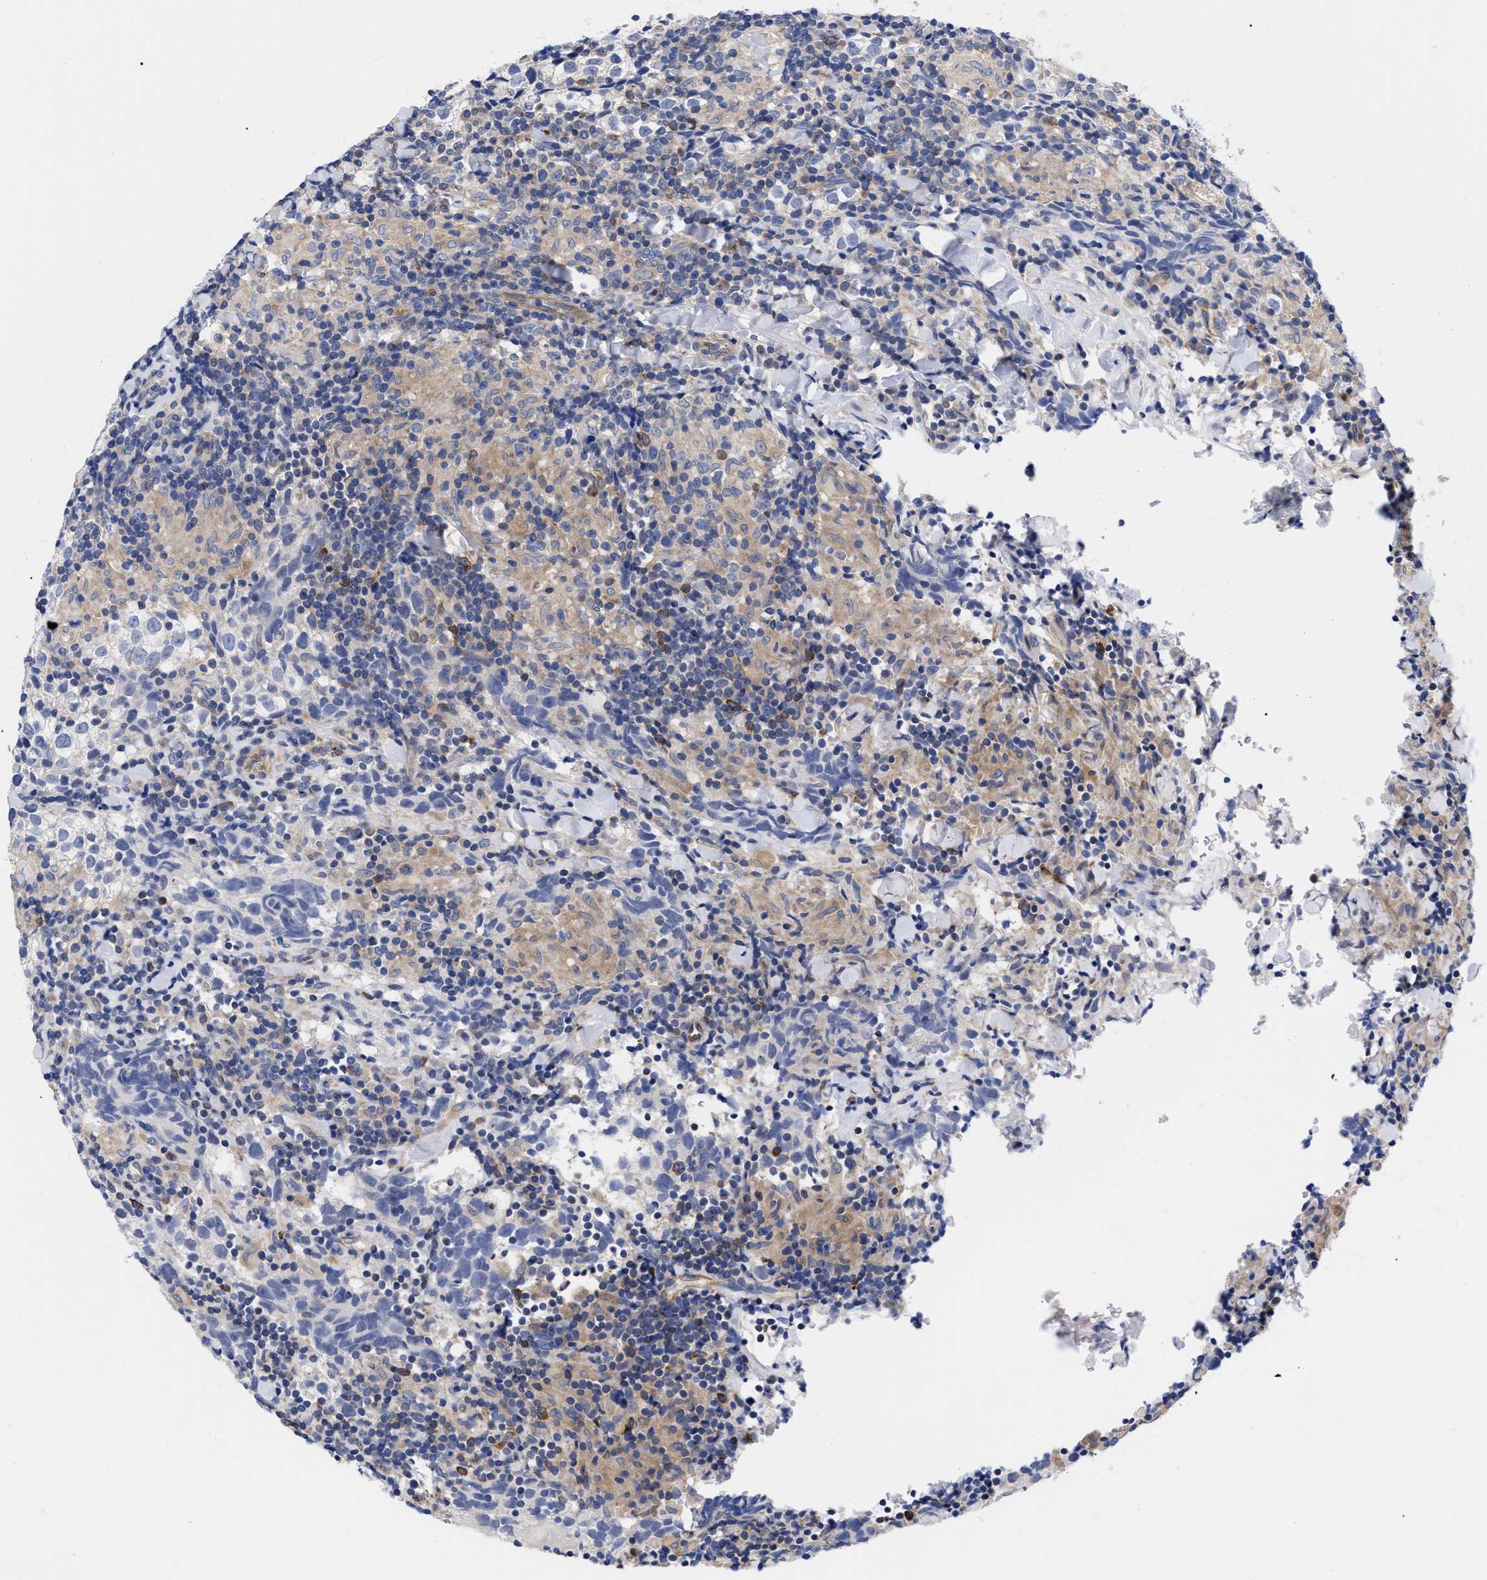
{"staining": {"intensity": "negative", "quantity": "none", "location": "none"}, "tissue": "testis cancer", "cell_type": "Tumor cells", "image_type": "cancer", "snomed": [{"axis": "morphology", "description": "Seminoma, NOS"}, {"axis": "morphology", "description": "Carcinoma, Embryonal, NOS"}, {"axis": "topography", "description": "Testis"}], "caption": "An IHC photomicrograph of testis cancer (seminoma) is shown. There is no staining in tumor cells of testis cancer (seminoma).", "gene": "IRAG2", "patient": {"sex": "male", "age": 36}}